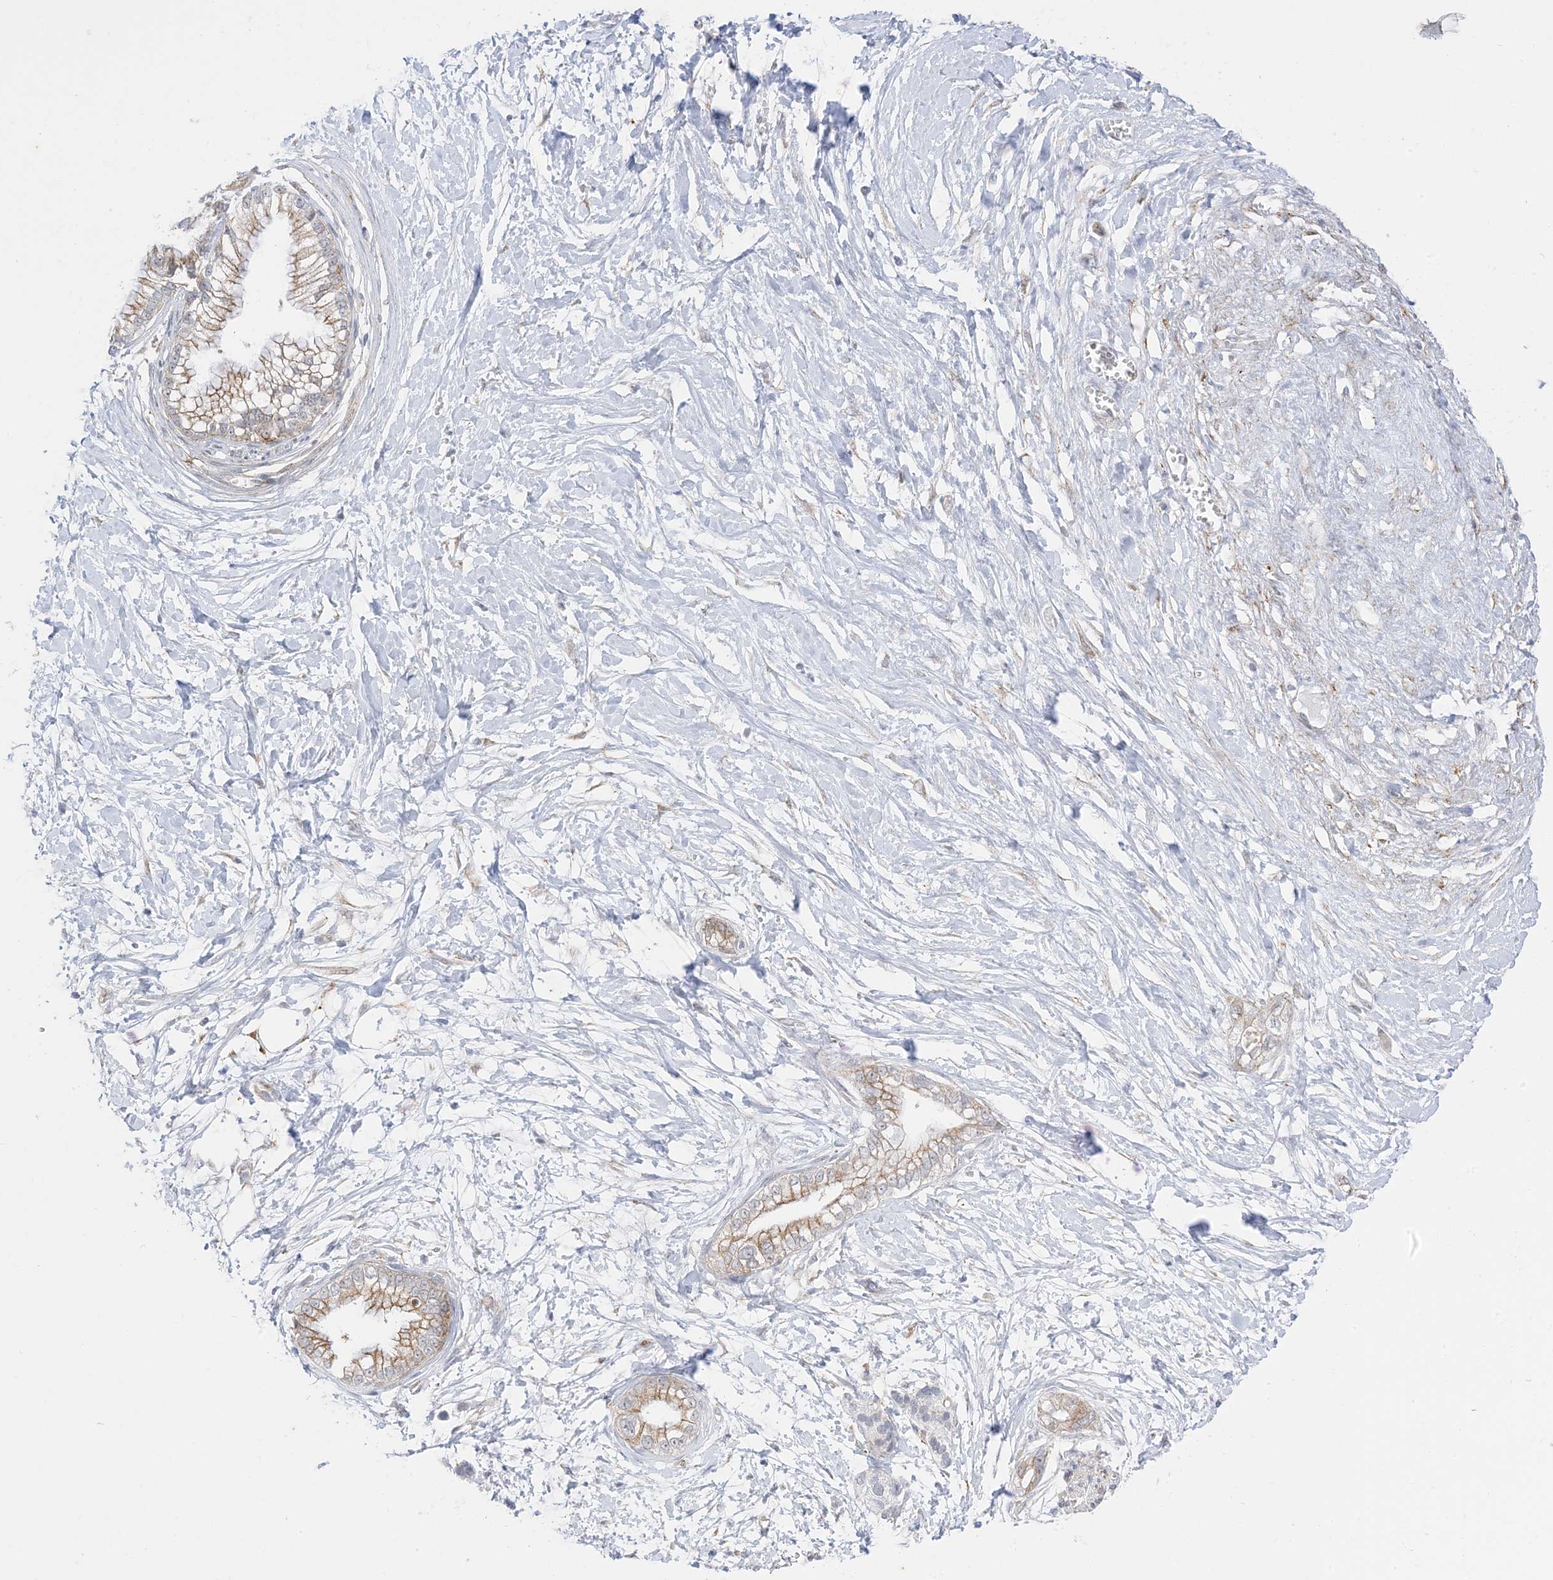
{"staining": {"intensity": "weak", "quantity": "25%-75%", "location": "cytoplasmic/membranous"}, "tissue": "pancreatic cancer", "cell_type": "Tumor cells", "image_type": "cancer", "snomed": [{"axis": "morphology", "description": "Adenocarcinoma, NOS"}, {"axis": "topography", "description": "Pancreas"}], "caption": "Weak cytoplasmic/membranous expression for a protein is appreciated in approximately 25%-75% of tumor cells of adenocarcinoma (pancreatic) using IHC.", "gene": "RAC1", "patient": {"sex": "male", "age": 68}}